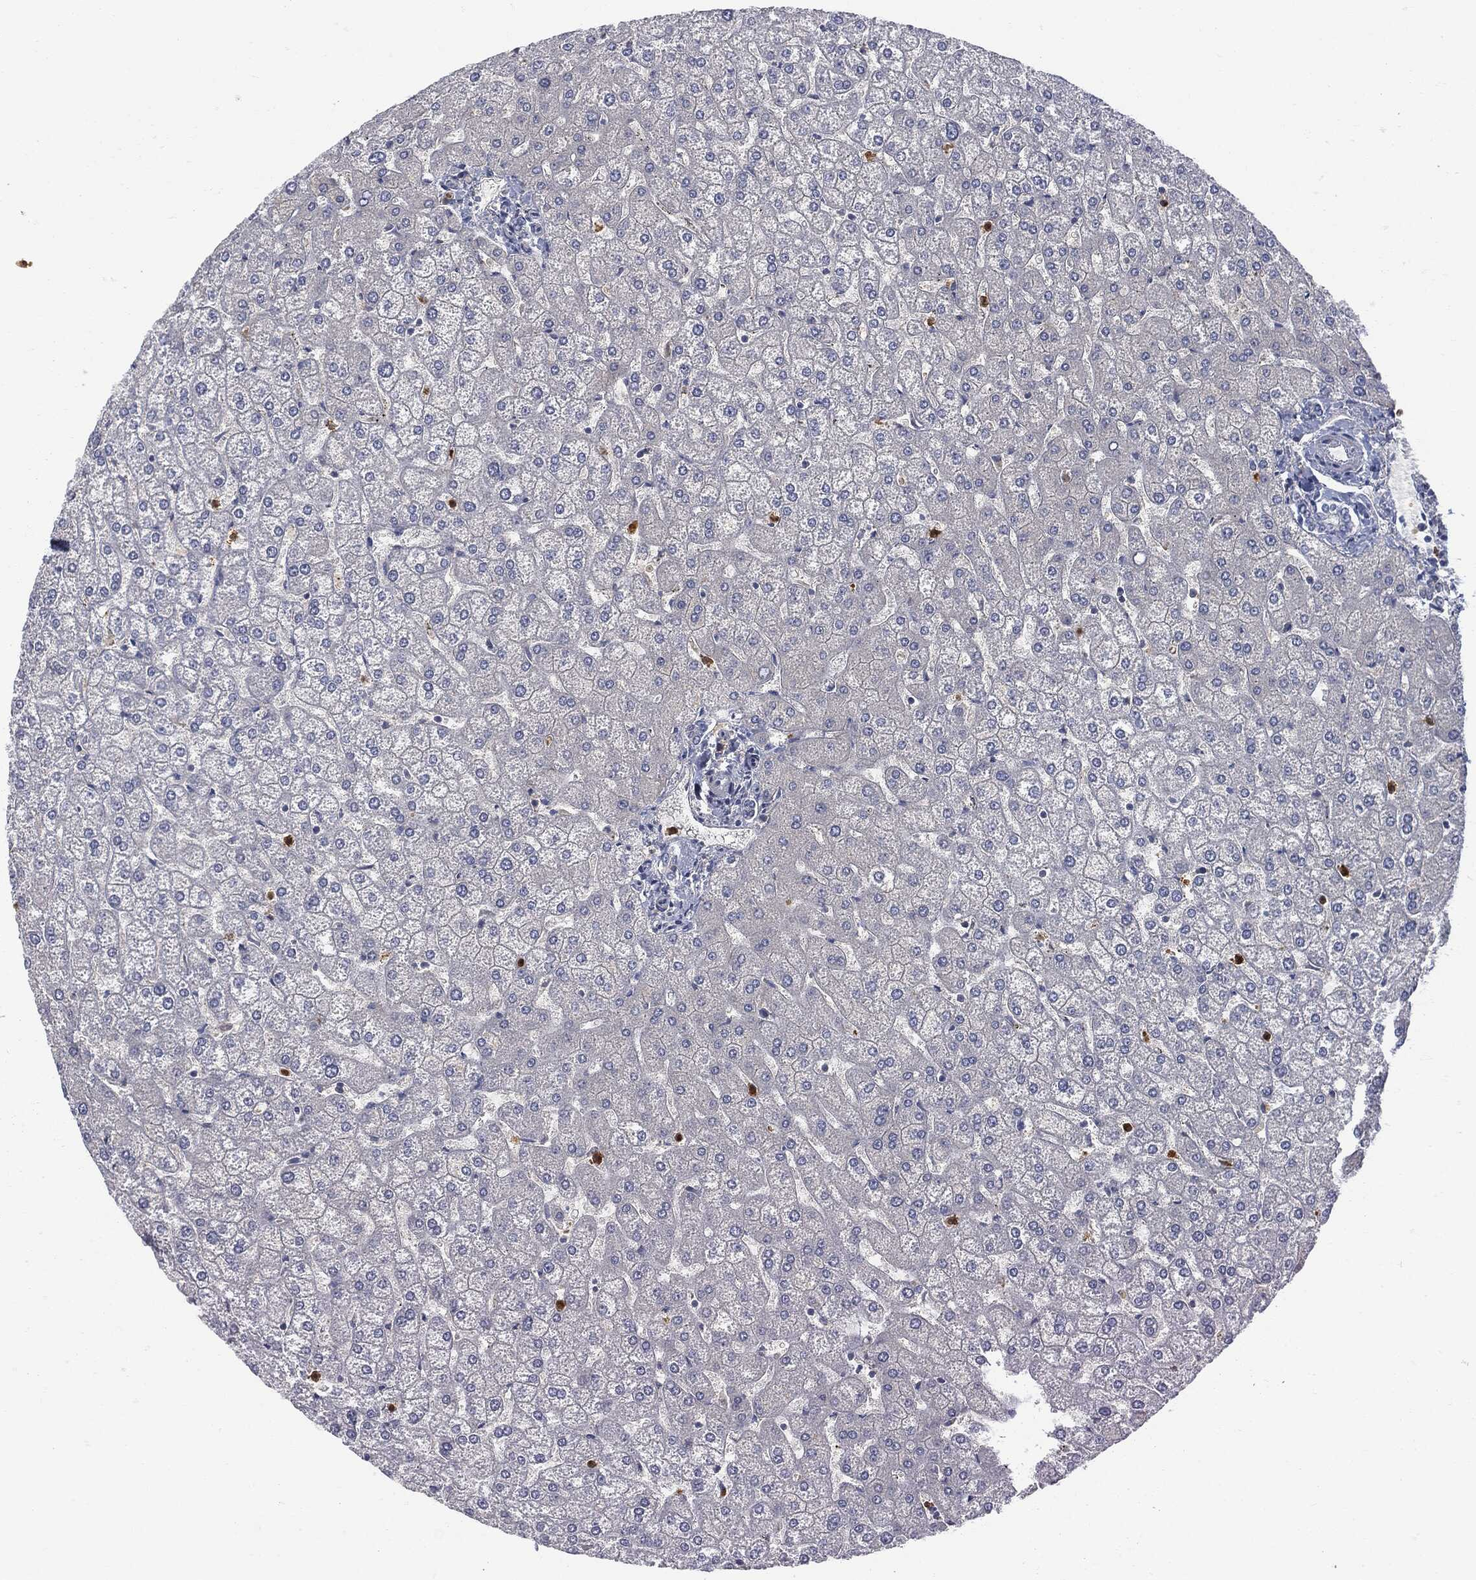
{"staining": {"intensity": "negative", "quantity": "none", "location": "none"}, "tissue": "liver", "cell_type": "Cholangiocytes", "image_type": "normal", "snomed": [{"axis": "morphology", "description": "Normal tissue, NOS"}, {"axis": "topography", "description": "Liver"}], "caption": "IHC micrograph of unremarkable liver stained for a protein (brown), which reveals no expression in cholangiocytes. (Stains: DAB IHC with hematoxylin counter stain, Microscopy: brightfield microscopy at high magnification).", "gene": "BTK", "patient": {"sex": "female", "age": 32}}